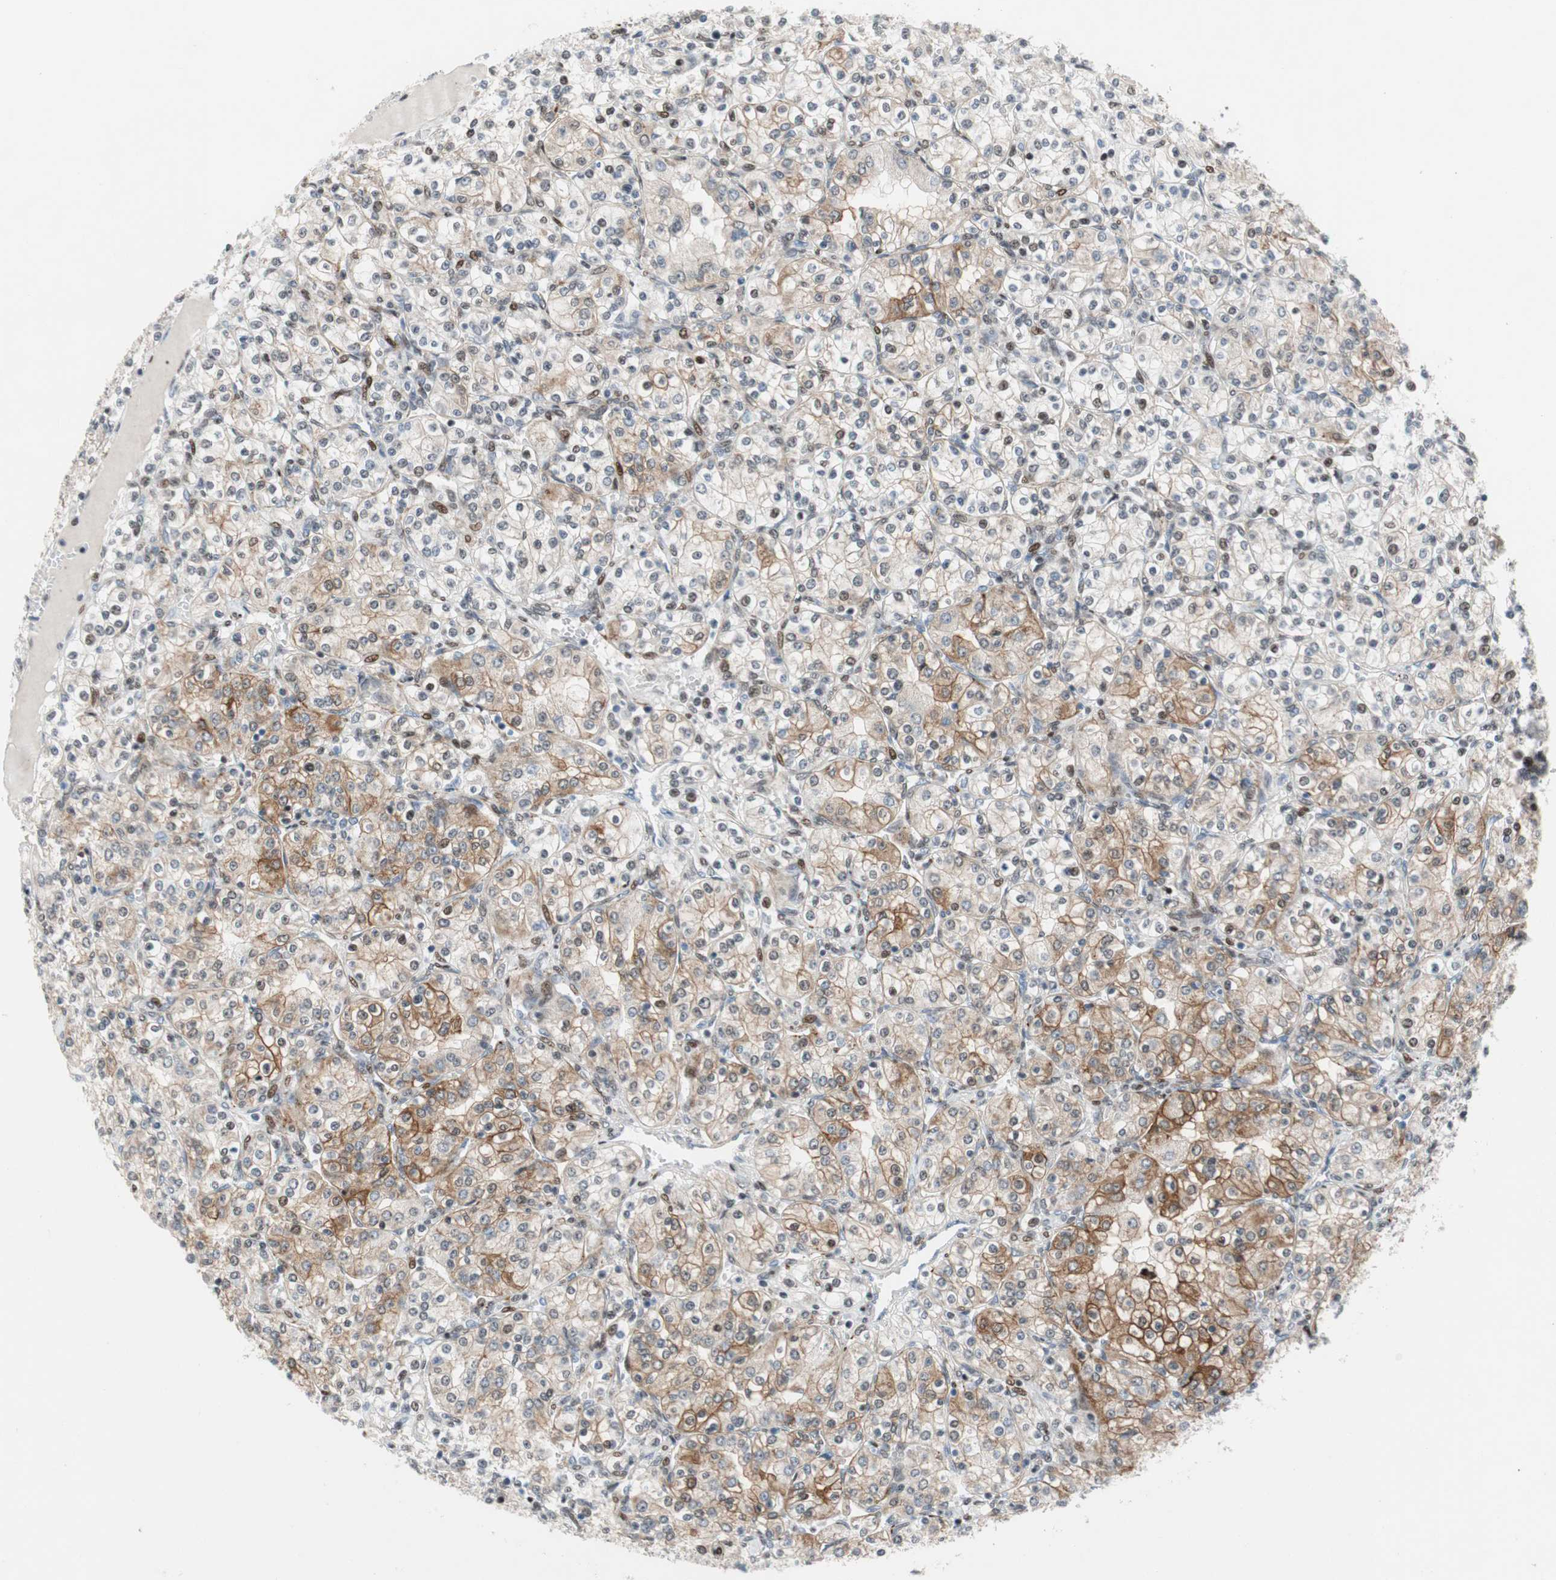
{"staining": {"intensity": "moderate", "quantity": "<25%", "location": "cytoplasmic/membranous,nuclear"}, "tissue": "renal cancer", "cell_type": "Tumor cells", "image_type": "cancer", "snomed": [{"axis": "morphology", "description": "Adenocarcinoma, NOS"}, {"axis": "topography", "description": "Kidney"}], "caption": "Protein staining displays moderate cytoplasmic/membranous and nuclear expression in about <25% of tumor cells in adenocarcinoma (renal). Ihc stains the protein in brown and the nuclei are stained blue.", "gene": "FBXO44", "patient": {"sex": "male", "age": 77}}